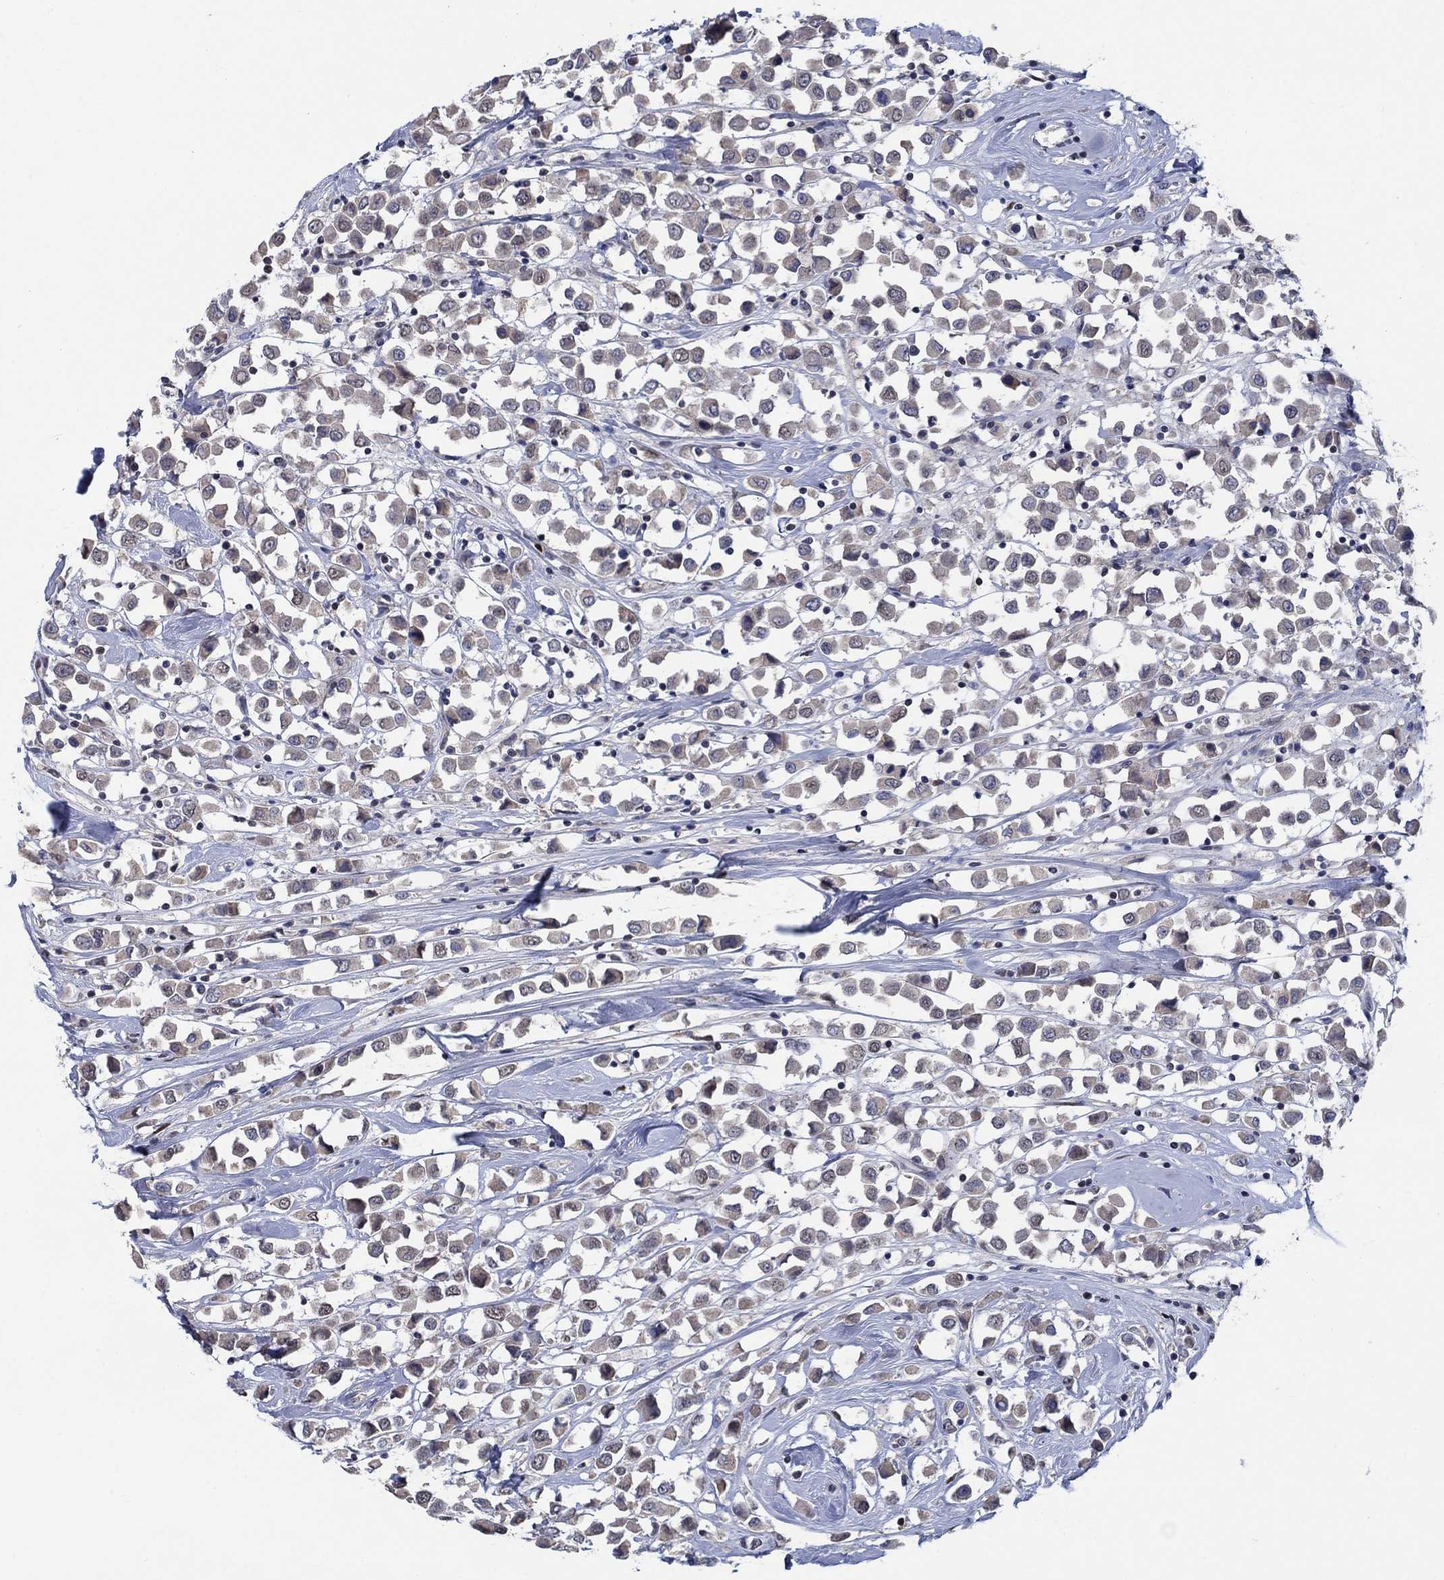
{"staining": {"intensity": "negative", "quantity": "none", "location": "none"}, "tissue": "breast cancer", "cell_type": "Tumor cells", "image_type": "cancer", "snomed": [{"axis": "morphology", "description": "Duct carcinoma"}, {"axis": "topography", "description": "Breast"}], "caption": "High power microscopy photomicrograph of an immunohistochemistry histopathology image of breast cancer (intraductal carcinoma), revealing no significant staining in tumor cells.", "gene": "HTN1", "patient": {"sex": "female", "age": 61}}